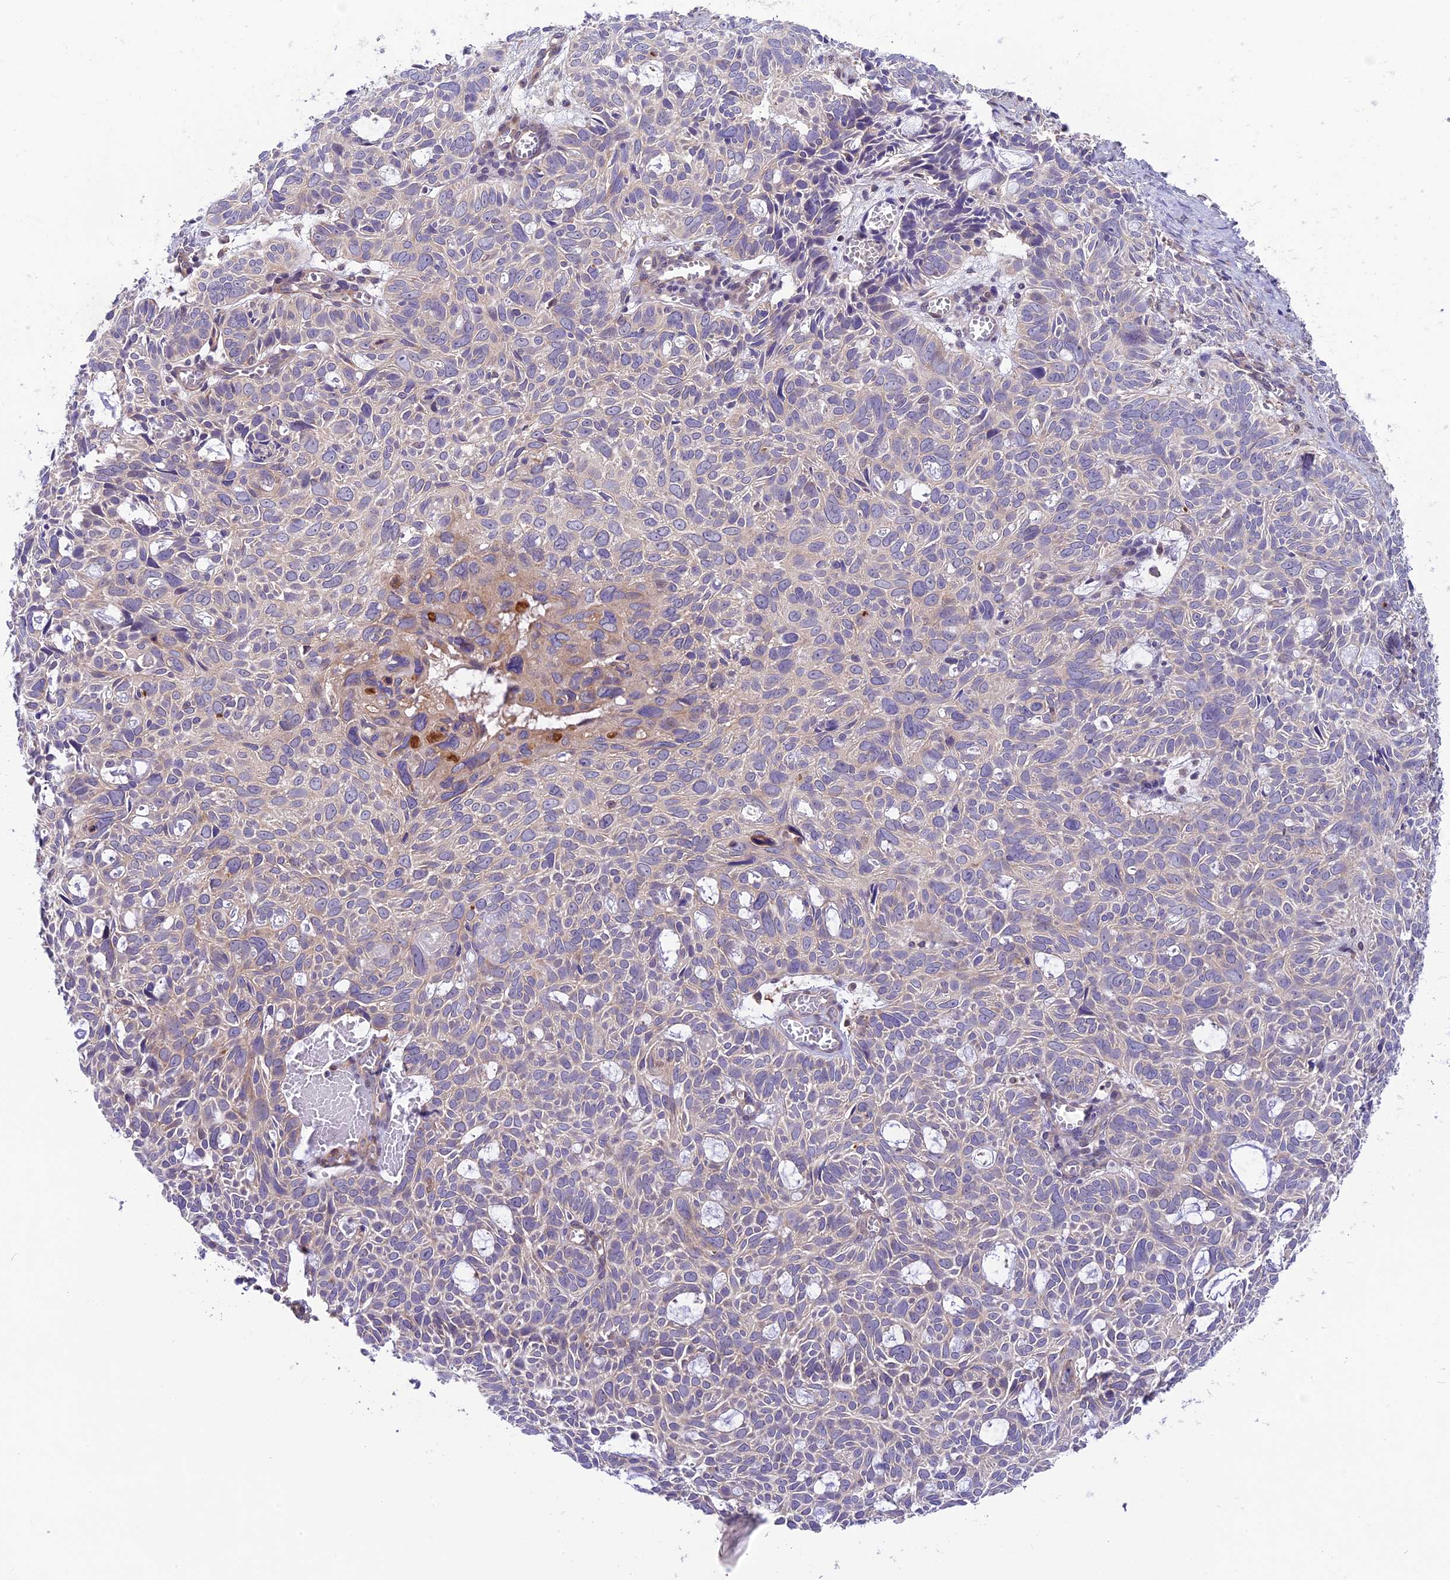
{"staining": {"intensity": "negative", "quantity": "none", "location": "none"}, "tissue": "skin cancer", "cell_type": "Tumor cells", "image_type": "cancer", "snomed": [{"axis": "morphology", "description": "Basal cell carcinoma"}, {"axis": "topography", "description": "Skin"}], "caption": "High magnification brightfield microscopy of skin cancer (basal cell carcinoma) stained with DAB (brown) and counterstained with hematoxylin (blue): tumor cells show no significant positivity.", "gene": "COG8", "patient": {"sex": "male", "age": 69}}